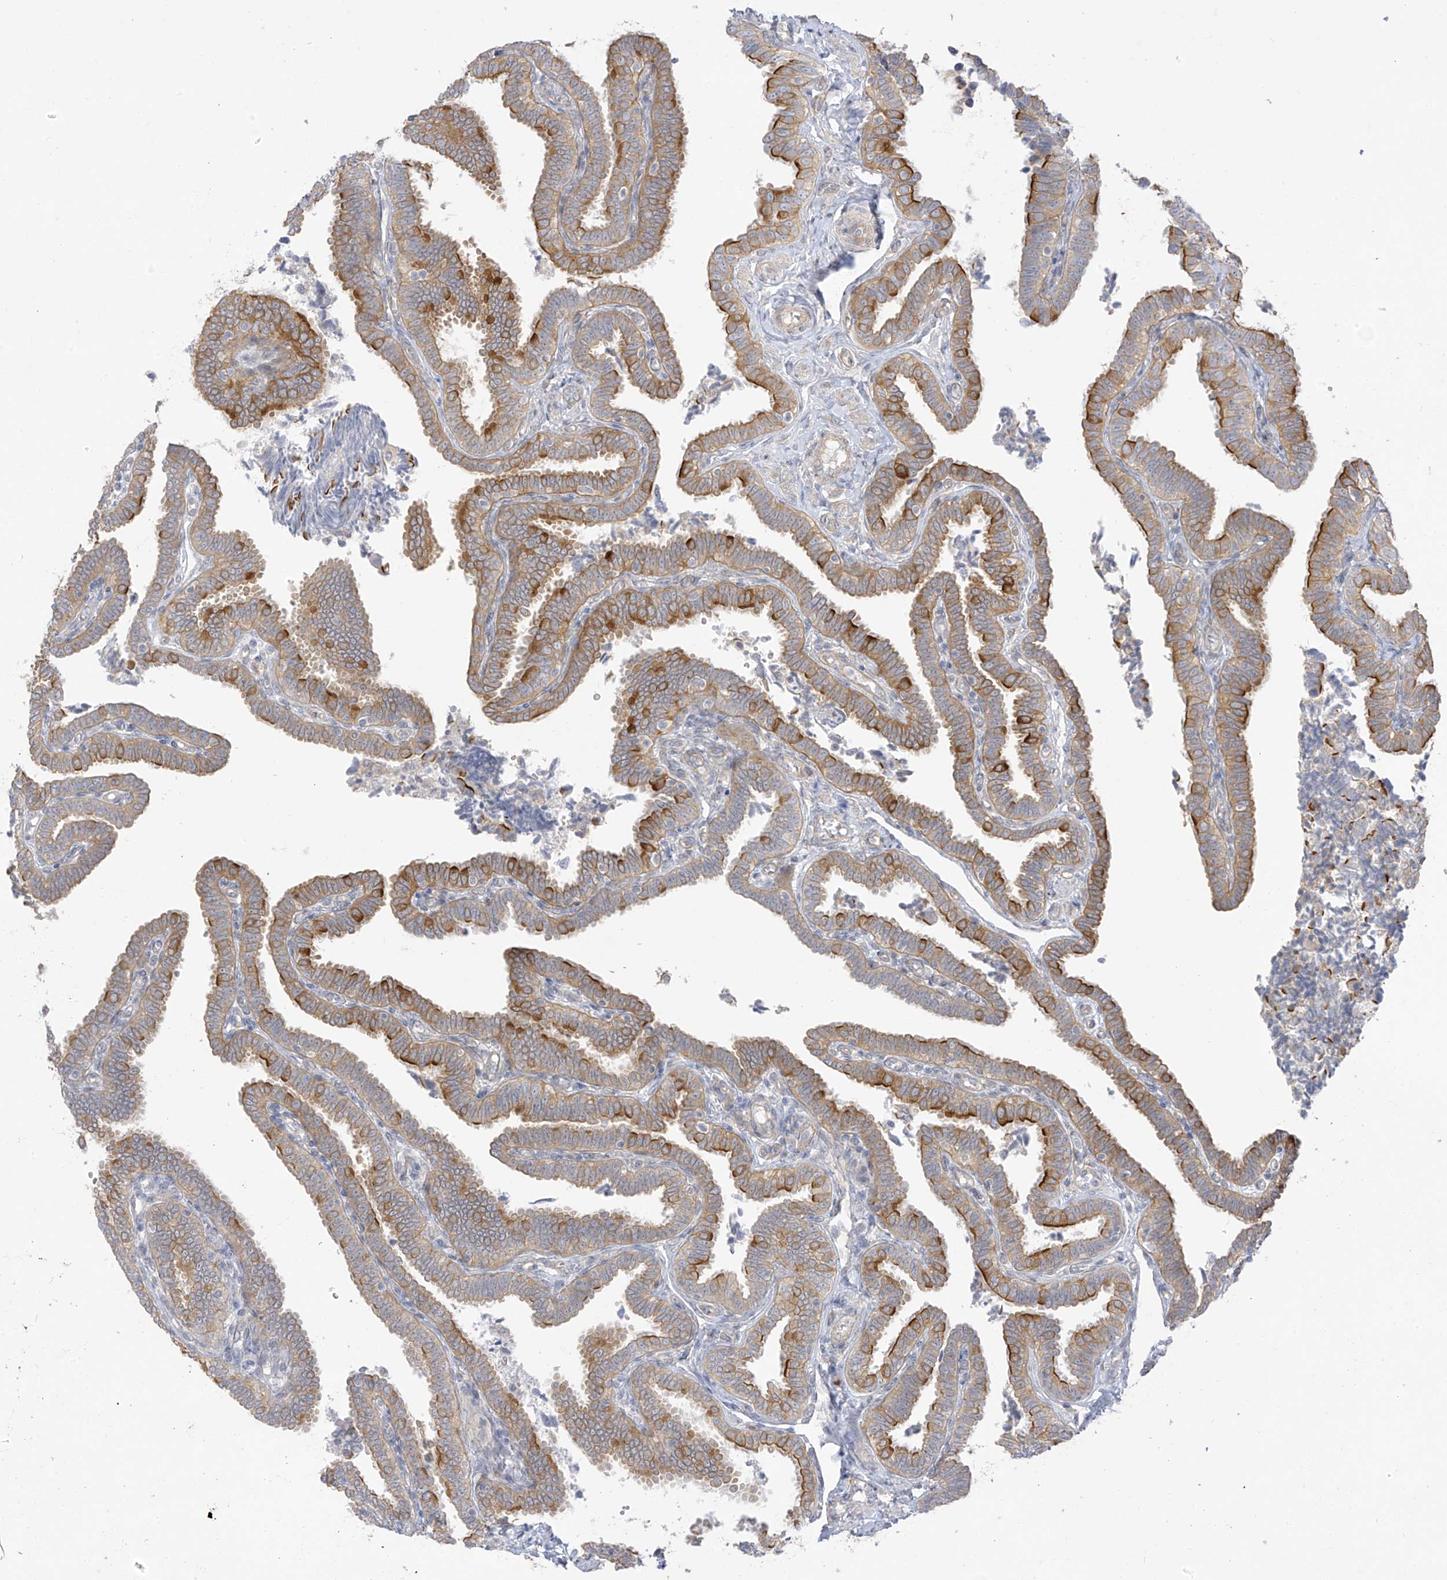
{"staining": {"intensity": "moderate", "quantity": ">75%", "location": "cytoplasmic/membranous"}, "tissue": "fallopian tube", "cell_type": "Glandular cells", "image_type": "normal", "snomed": [{"axis": "morphology", "description": "Normal tissue, NOS"}, {"axis": "topography", "description": "Fallopian tube"}], "caption": "Approximately >75% of glandular cells in benign fallopian tube display moderate cytoplasmic/membranous protein positivity as visualized by brown immunohistochemical staining.", "gene": "EIPR1", "patient": {"sex": "female", "age": 39}}